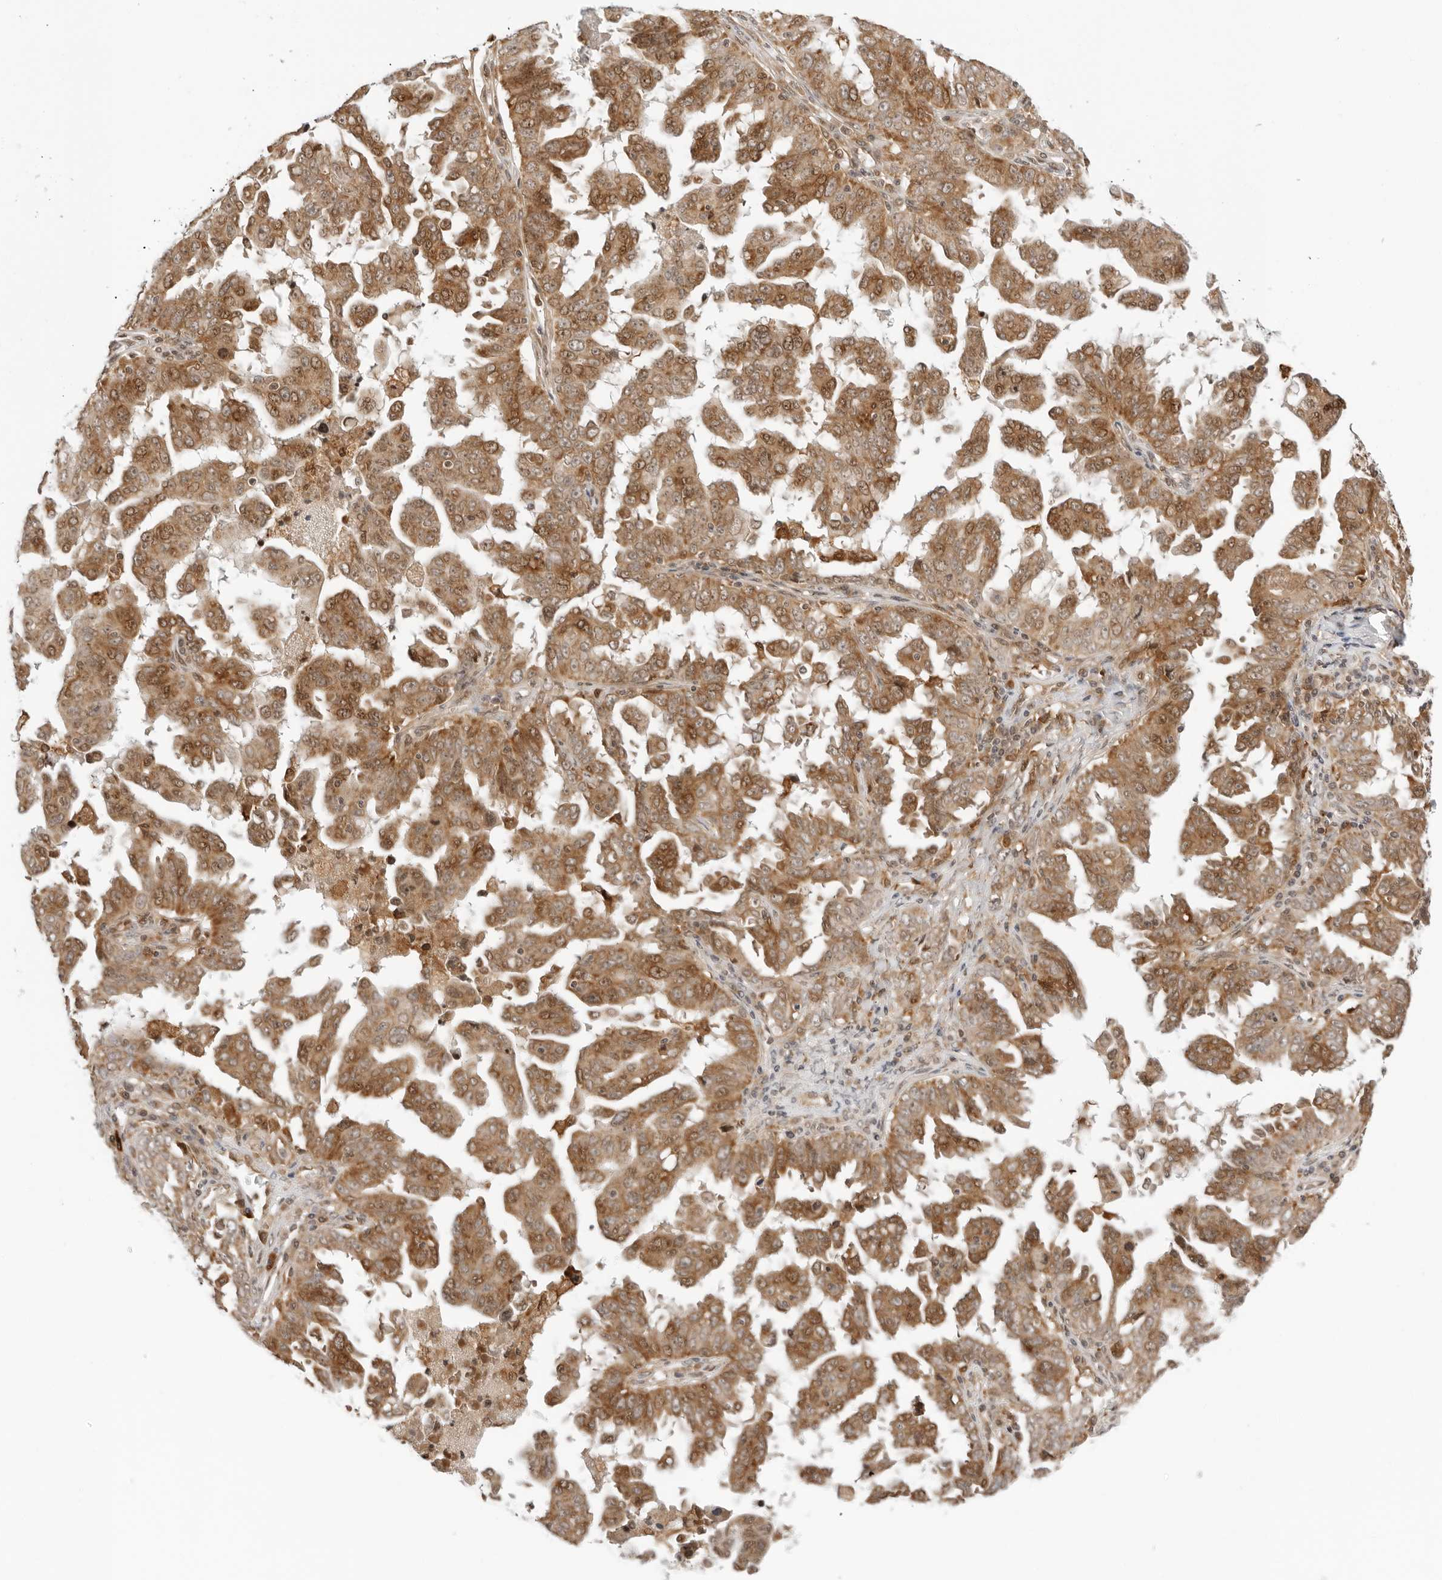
{"staining": {"intensity": "moderate", "quantity": ">75%", "location": "cytoplasmic/membranous"}, "tissue": "ovarian cancer", "cell_type": "Tumor cells", "image_type": "cancer", "snomed": [{"axis": "morphology", "description": "Carcinoma, endometroid"}, {"axis": "topography", "description": "Ovary"}], "caption": "This image exhibits immunohistochemistry staining of human ovarian cancer, with medium moderate cytoplasmic/membranous expression in approximately >75% of tumor cells.", "gene": "RC3H1", "patient": {"sex": "female", "age": 62}}